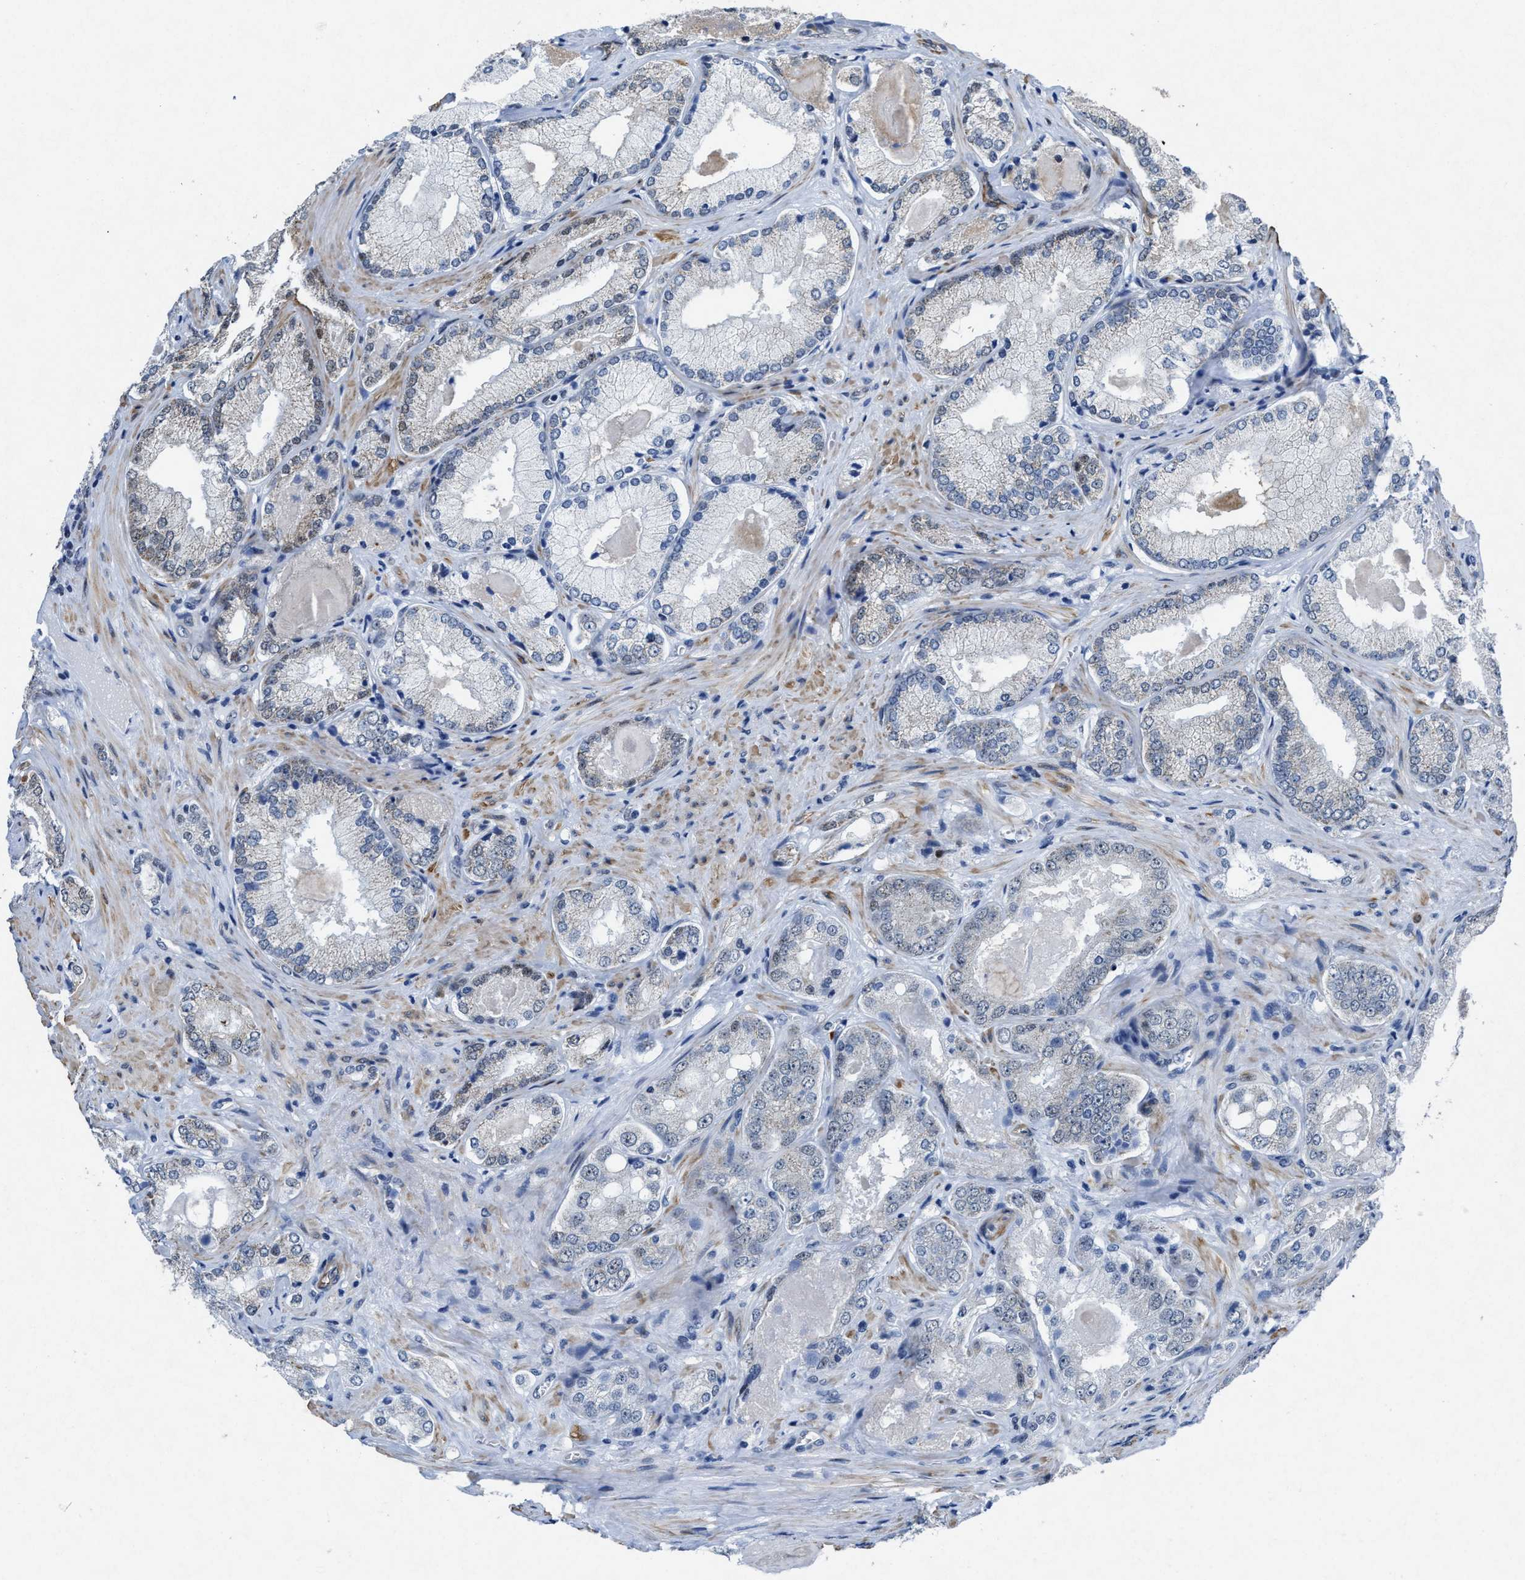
{"staining": {"intensity": "weak", "quantity": "<25%", "location": "cytoplasmic/membranous"}, "tissue": "prostate cancer", "cell_type": "Tumor cells", "image_type": "cancer", "snomed": [{"axis": "morphology", "description": "Adenocarcinoma, Low grade"}, {"axis": "topography", "description": "Prostate"}], "caption": "A histopathology image of prostate cancer stained for a protein displays no brown staining in tumor cells.", "gene": "ID3", "patient": {"sex": "male", "age": 65}}